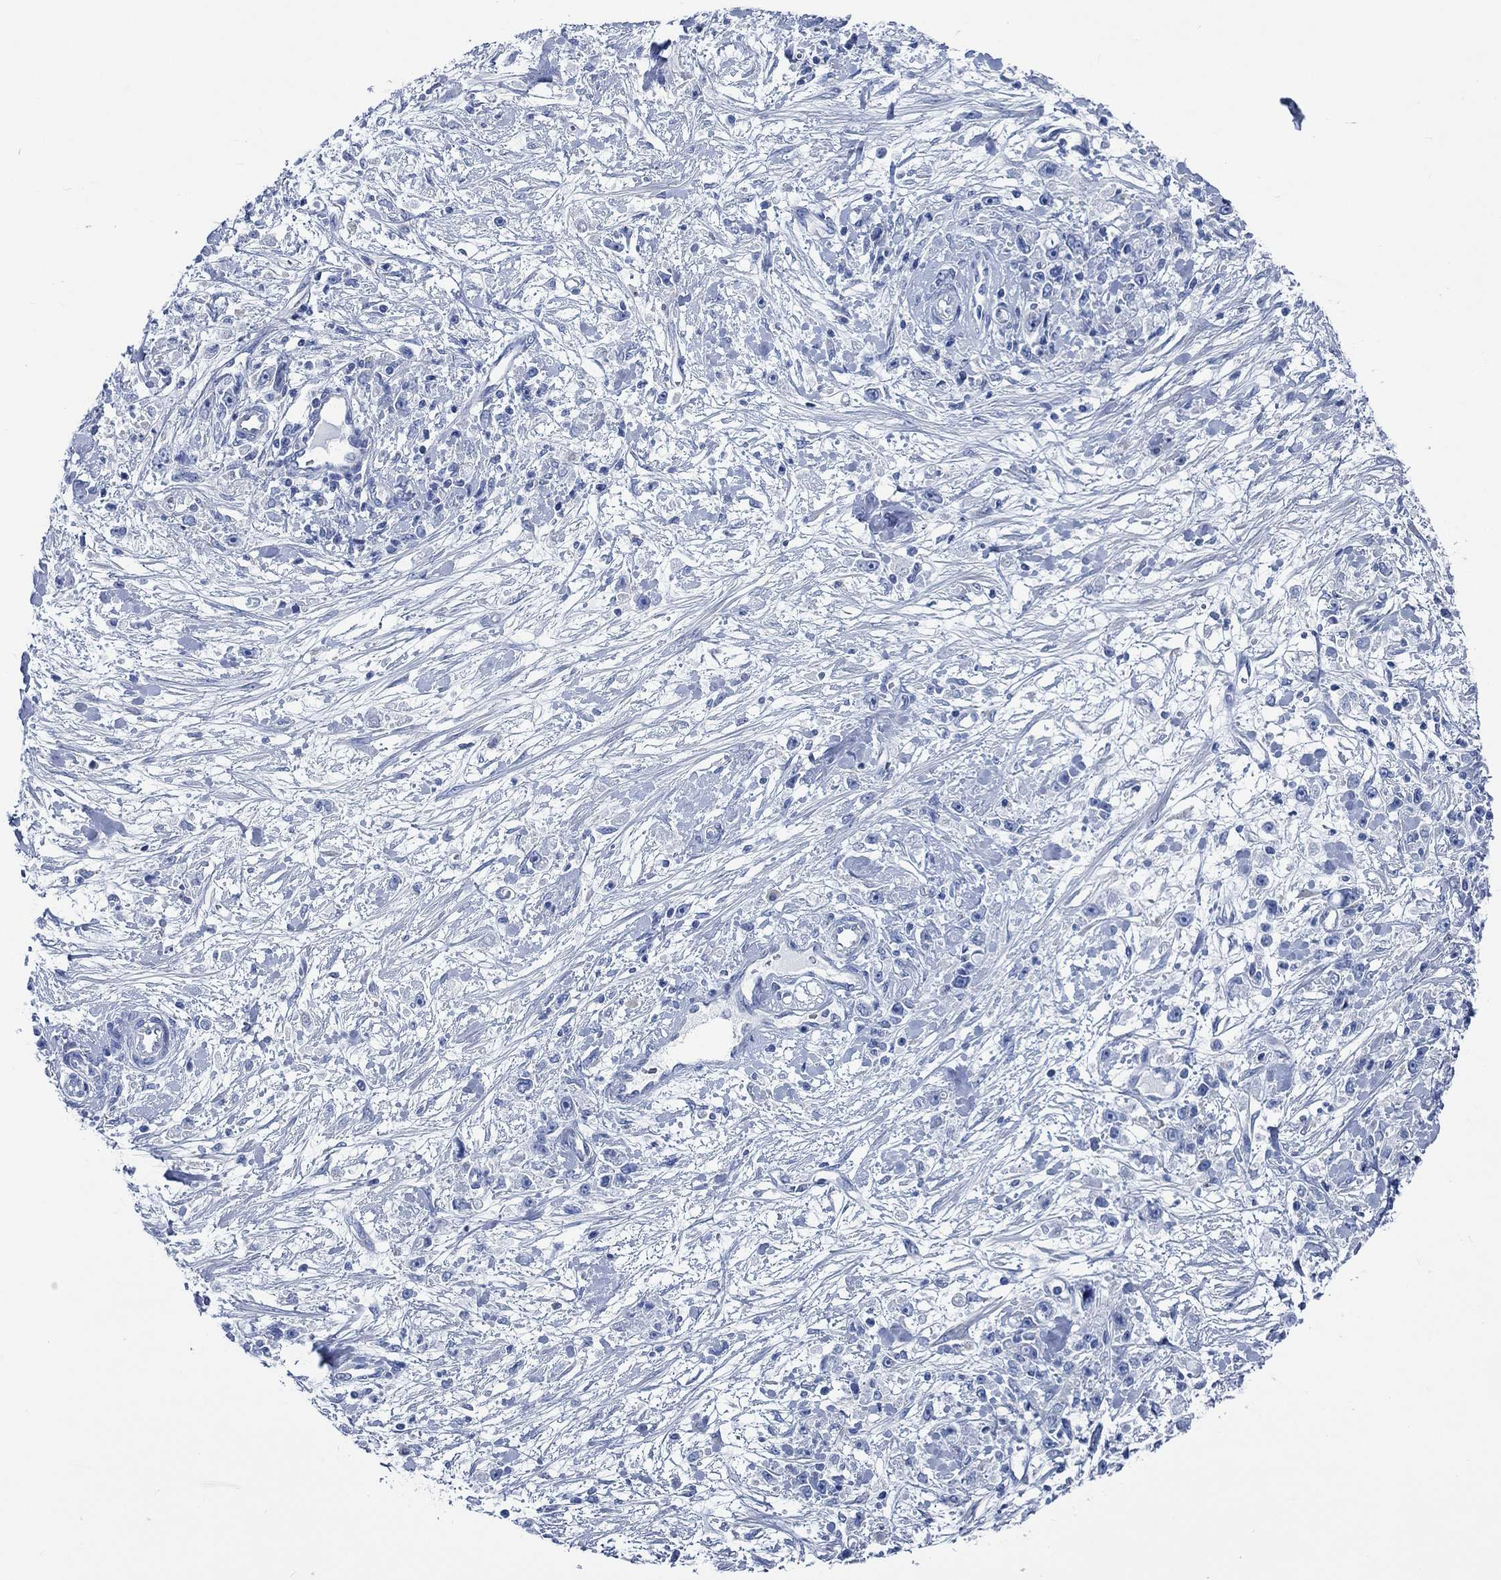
{"staining": {"intensity": "negative", "quantity": "none", "location": "none"}, "tissue": "stomach cancer", "cell_type": "Tumor cells", "image_type": "cancer", "snomed": [{"axis": "morphology", "description": "Adenocarcinoma, NOS"}, {"axis": "topography", "description": "Stomach"}], "caption": "Protein analysis of stomach adenocarcinoma shows no significant expression in tumor cells.", "gene": "SVEP1", "patient": {"sex": "female", "age": 59}}